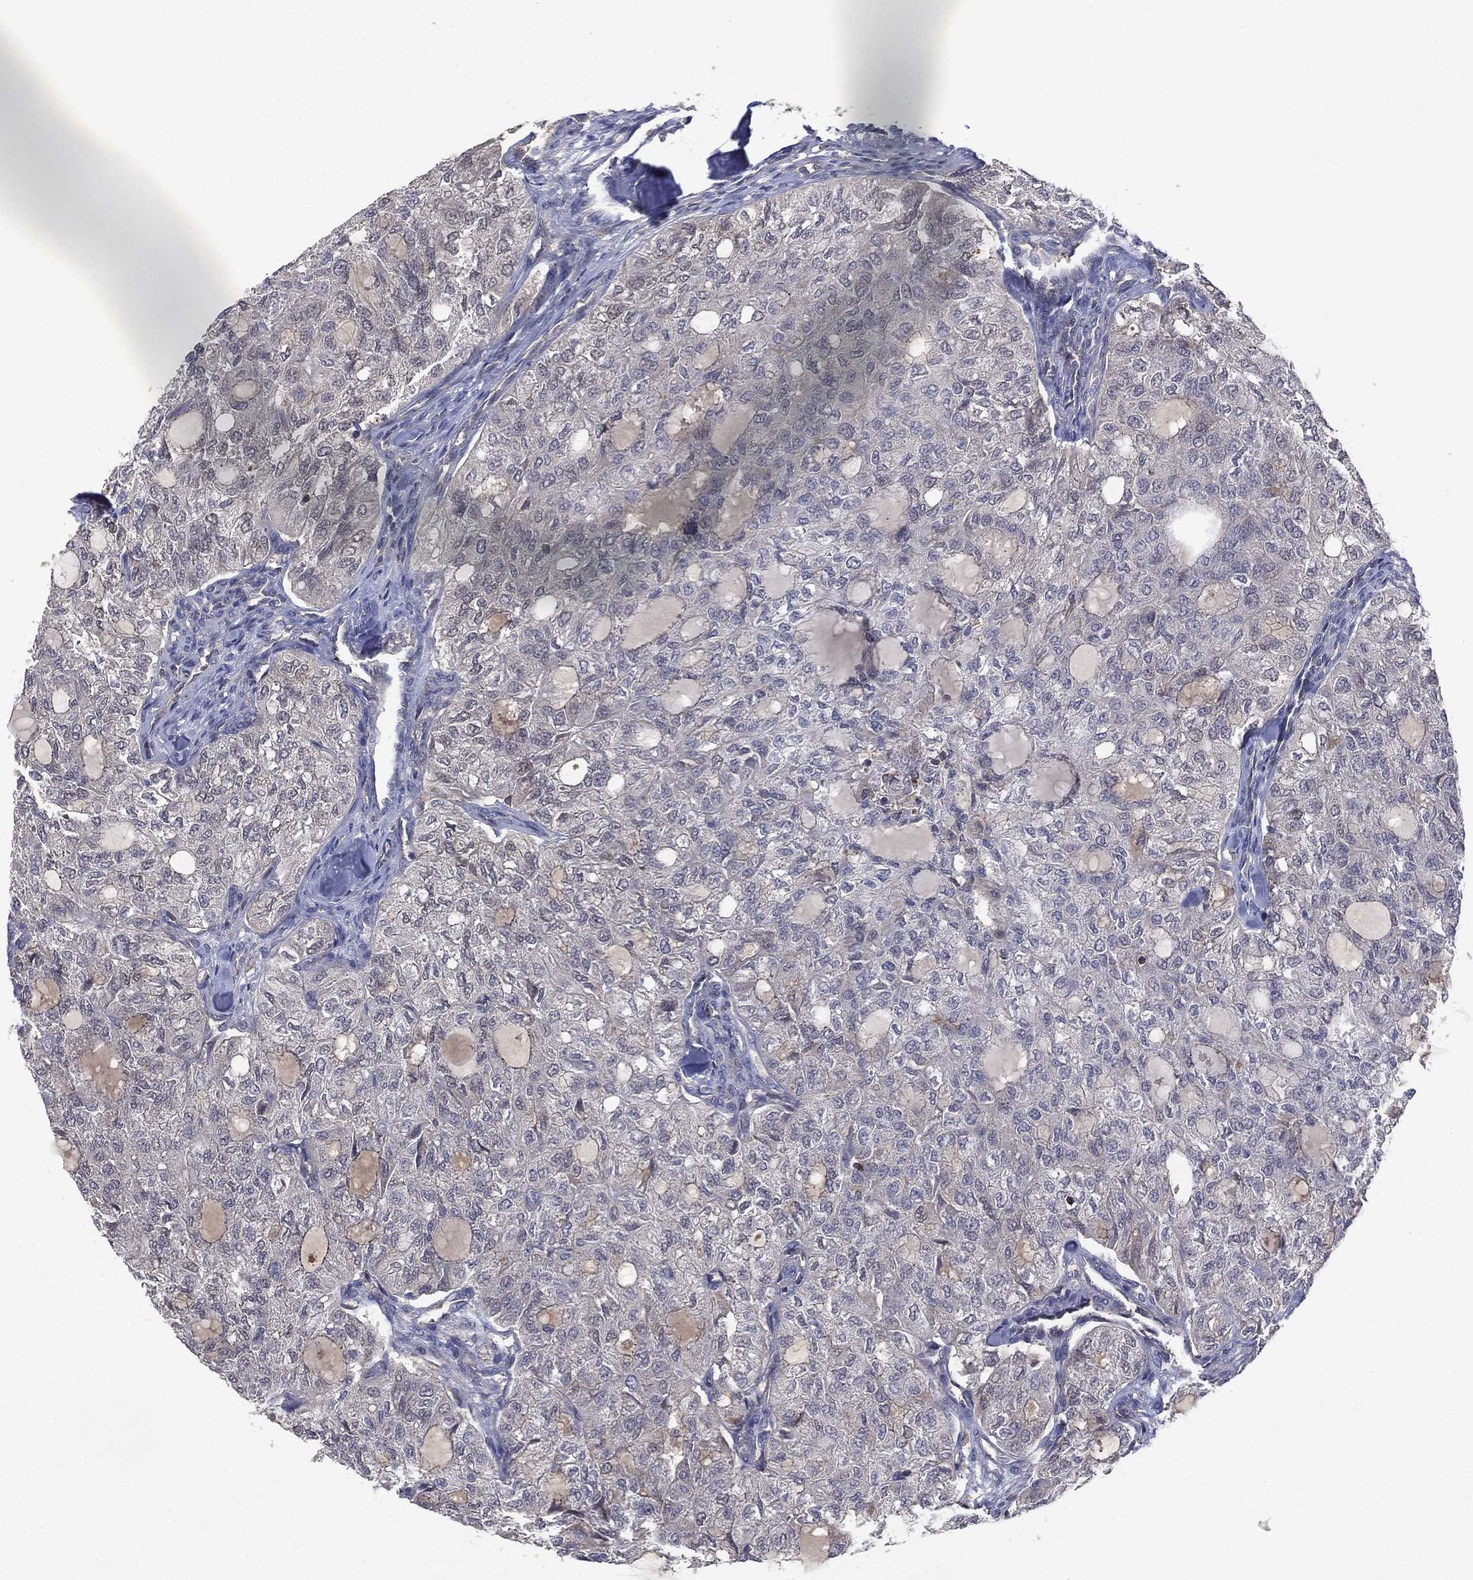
{"staining": {"intensity": "negative", "quantity": "none", "location": "none"}, "tissue": "thyroid cancer", "cell_type": "Tumor cells", "image_type": "cancer", "snomed": [{"axis": "morphology", "description": "Follicular adenoma carcinoma, NOS"}, {"axis": "topography", "description": "Thyroid gland"}], "caption": "Tumor cells are negative for protein expression in human follicular adenoma carcinoma (thyroid).", "gene": "DOCK8", "patient": {"sex": "male", "age": 75}}